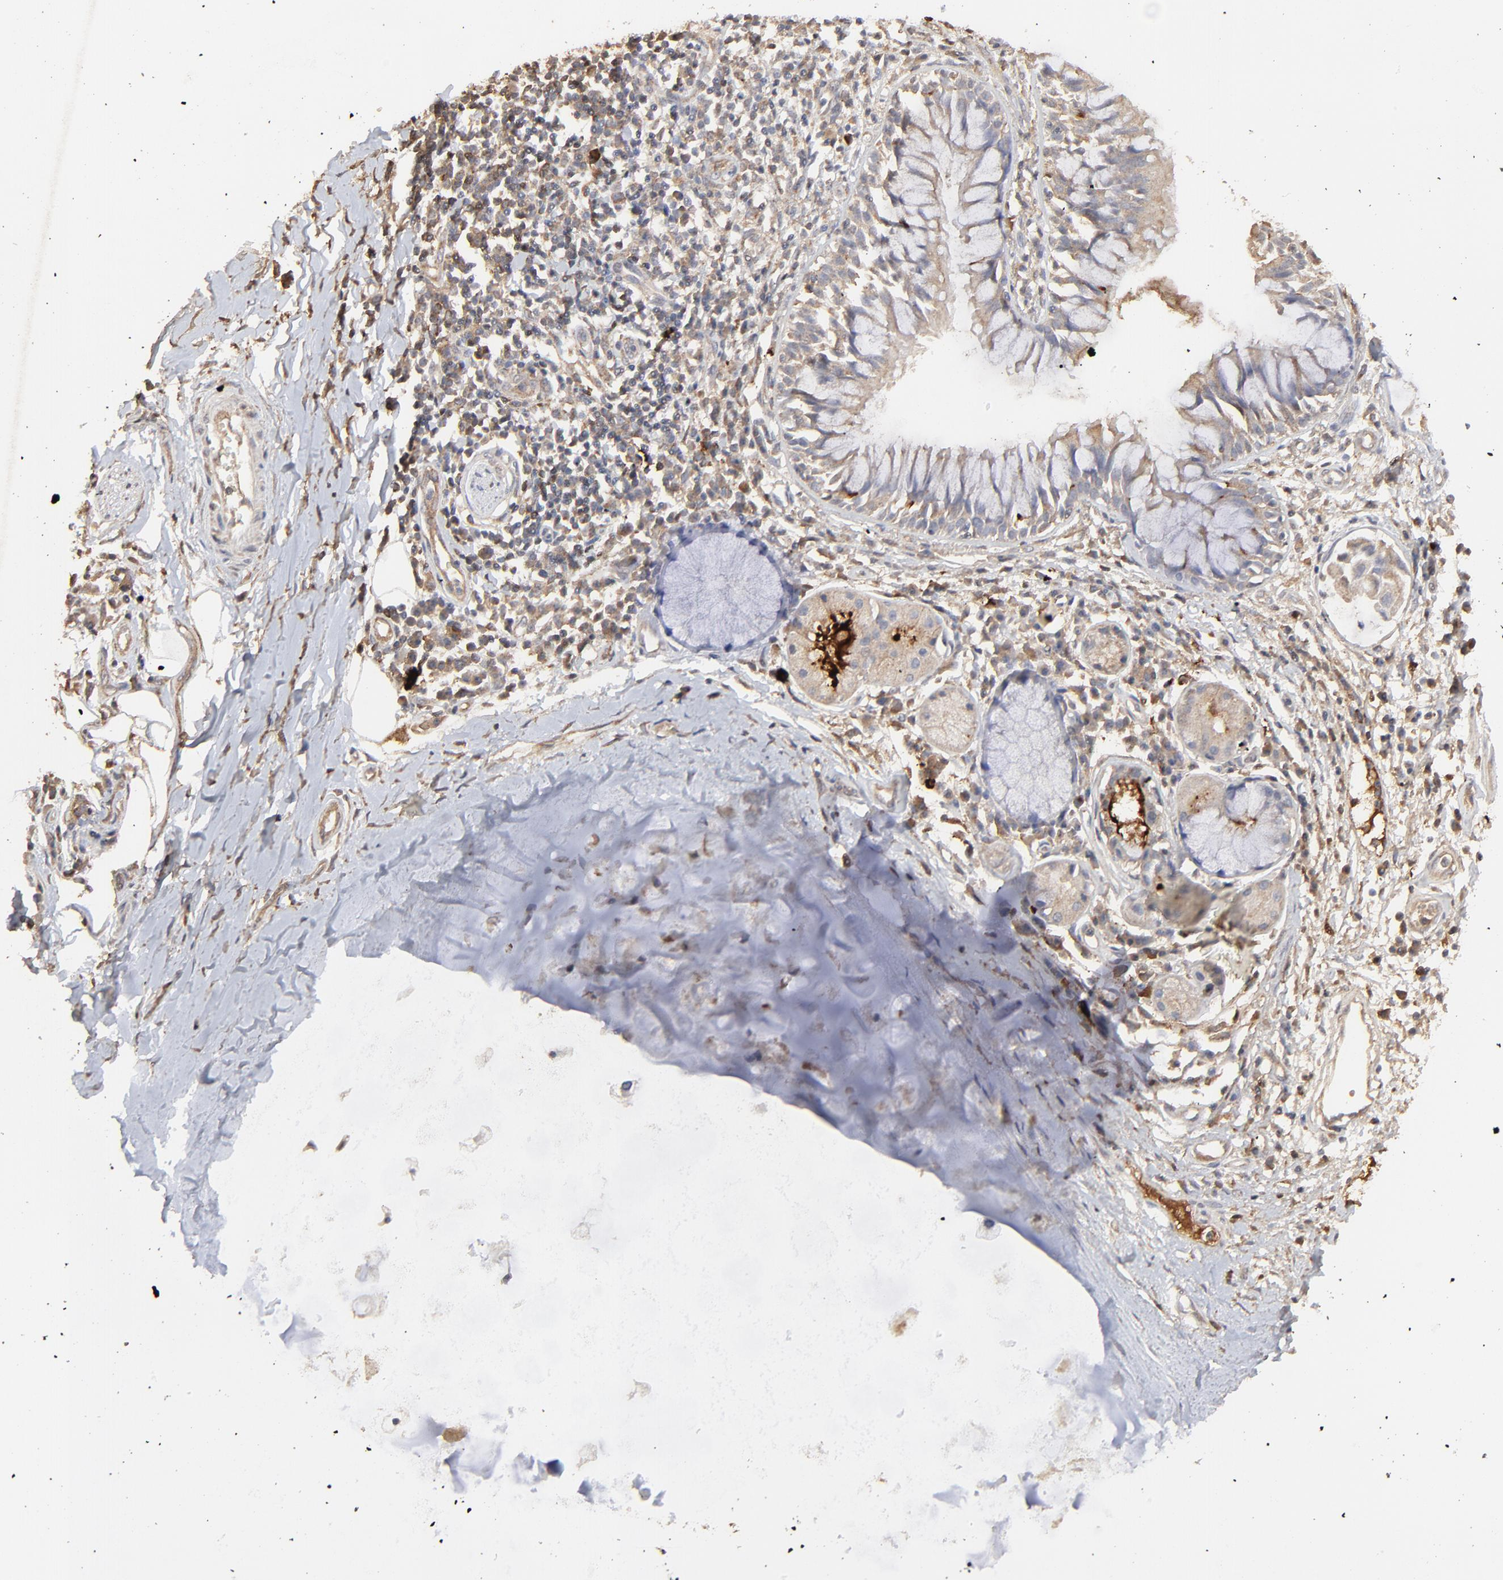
{"staining": {"intensity": "weak", "quantity": ">75%", "location": "cytoplasmic/membranous"}, "tissue": "adipose tissue", "cell_type": "Adipocytes", "image_type": "normal", "snomed": [{"axis": "morphology", "description": "Normal tissue, NOS"}, {"axis": "morphology", "description": "Adenocarcinoma, NOS"}, {"axis": "topography", "description": "Cartilage tissue"}, {"axis": "topography", "description": "Bronchus"}, {"axis": "topography", "description": "Lung"}], "caption": "Adipose tissue stained with immunohistochemistry (IHC) exhibits weak cytoplasmic/membranous positivity in approximately >75% of adipocytes.", "gene": "VPREB3", "patient": {"sex": "female", "age": 67}}